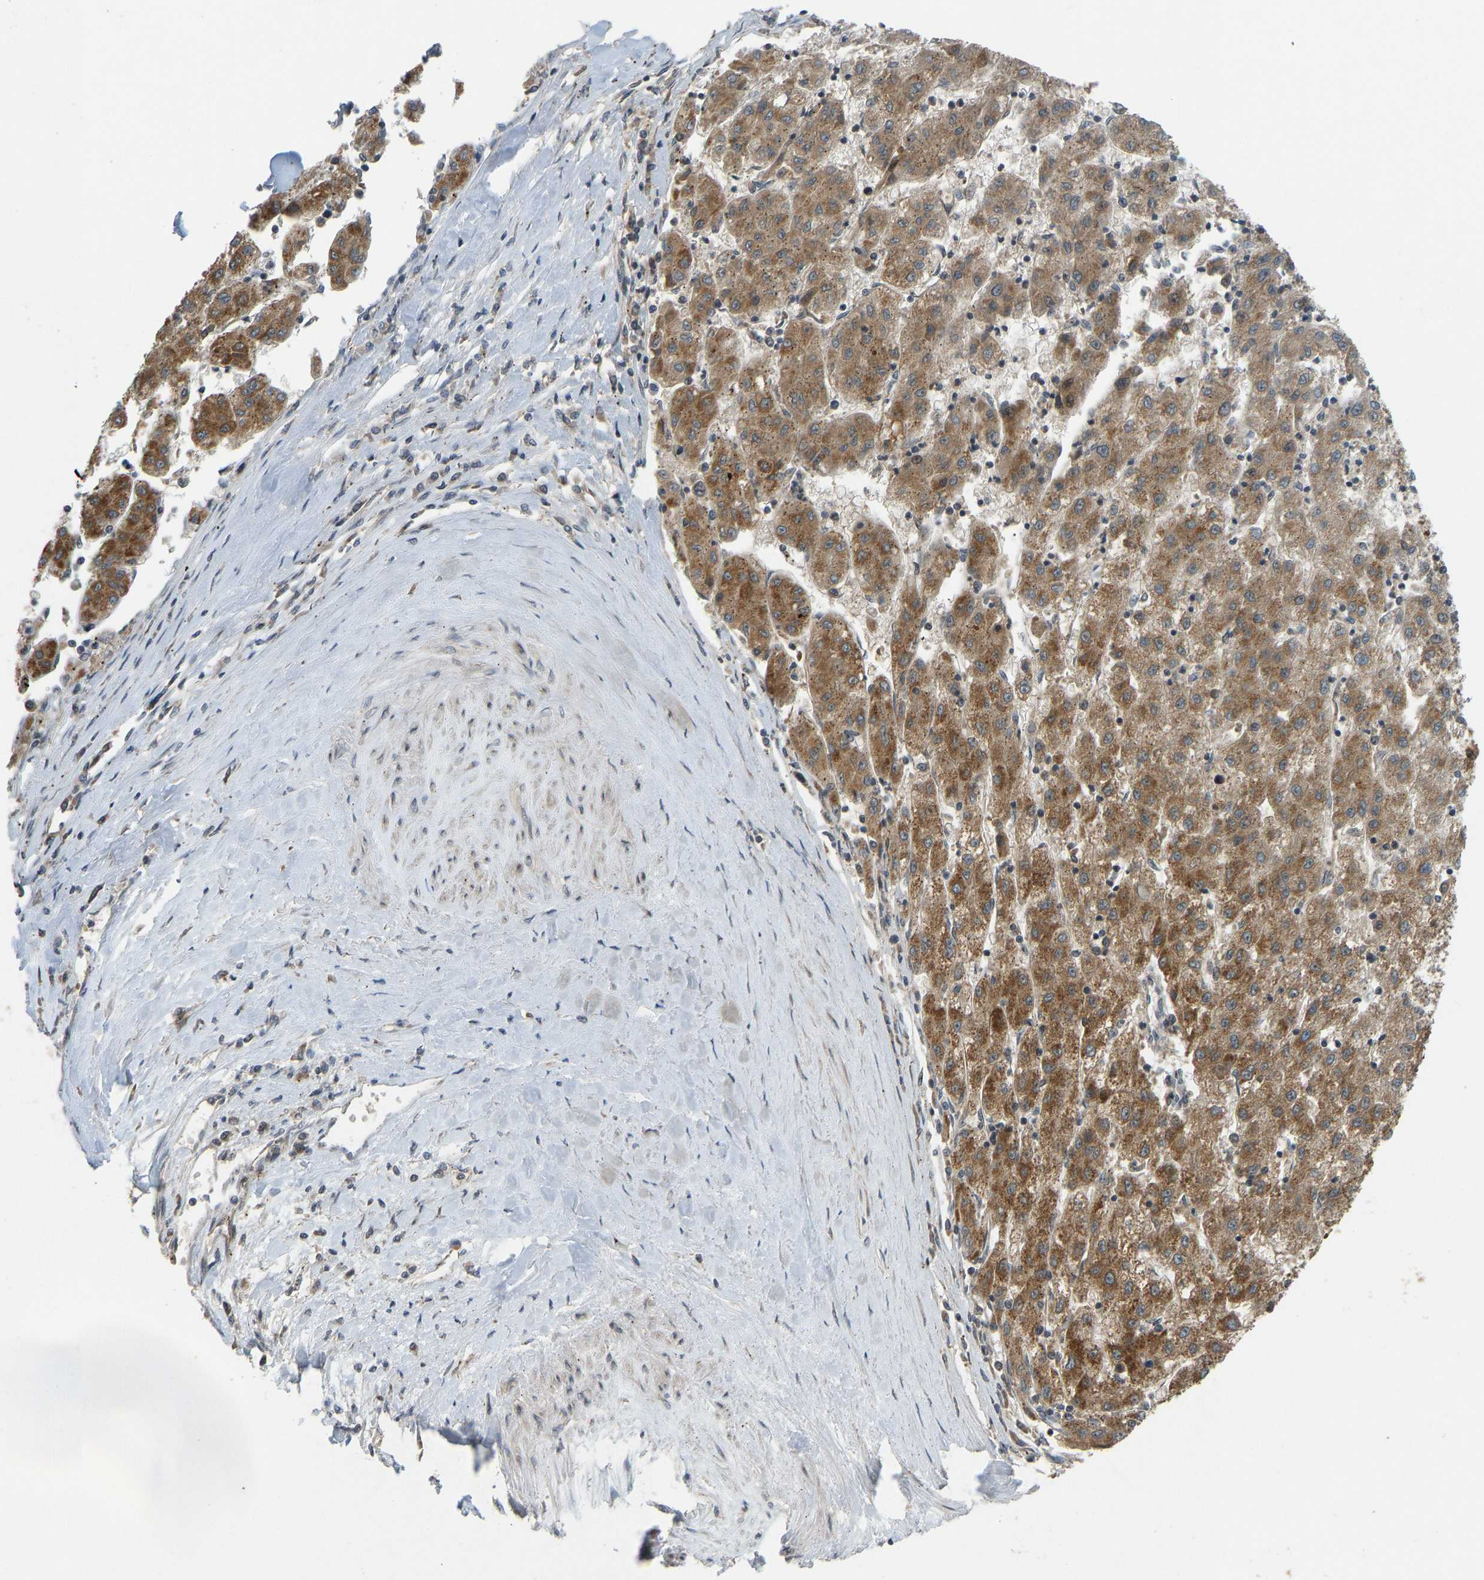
{"staining": {"intensity": "strong", "quantity": ">75%", "location": "cytoplasmic/membranous"}, "tissue": "liver cancer", "cell_type": "Tumor cells", "image_type": "cancer", "snomed": [{"axis": "morphology", "description": "Carcinoma, Hepatocellular, NOS"}, {"axis": "topography", "description": "Liver"}], "caption": "There is high levels of strong cytoplasmic/membranous expression in tumor cells of liver hepatocellular carcinoma, as demonstrated by immunohistochemical staining (brown color).", "gene": "ACADS", "patient": {"sex": "male", "age": 72}}